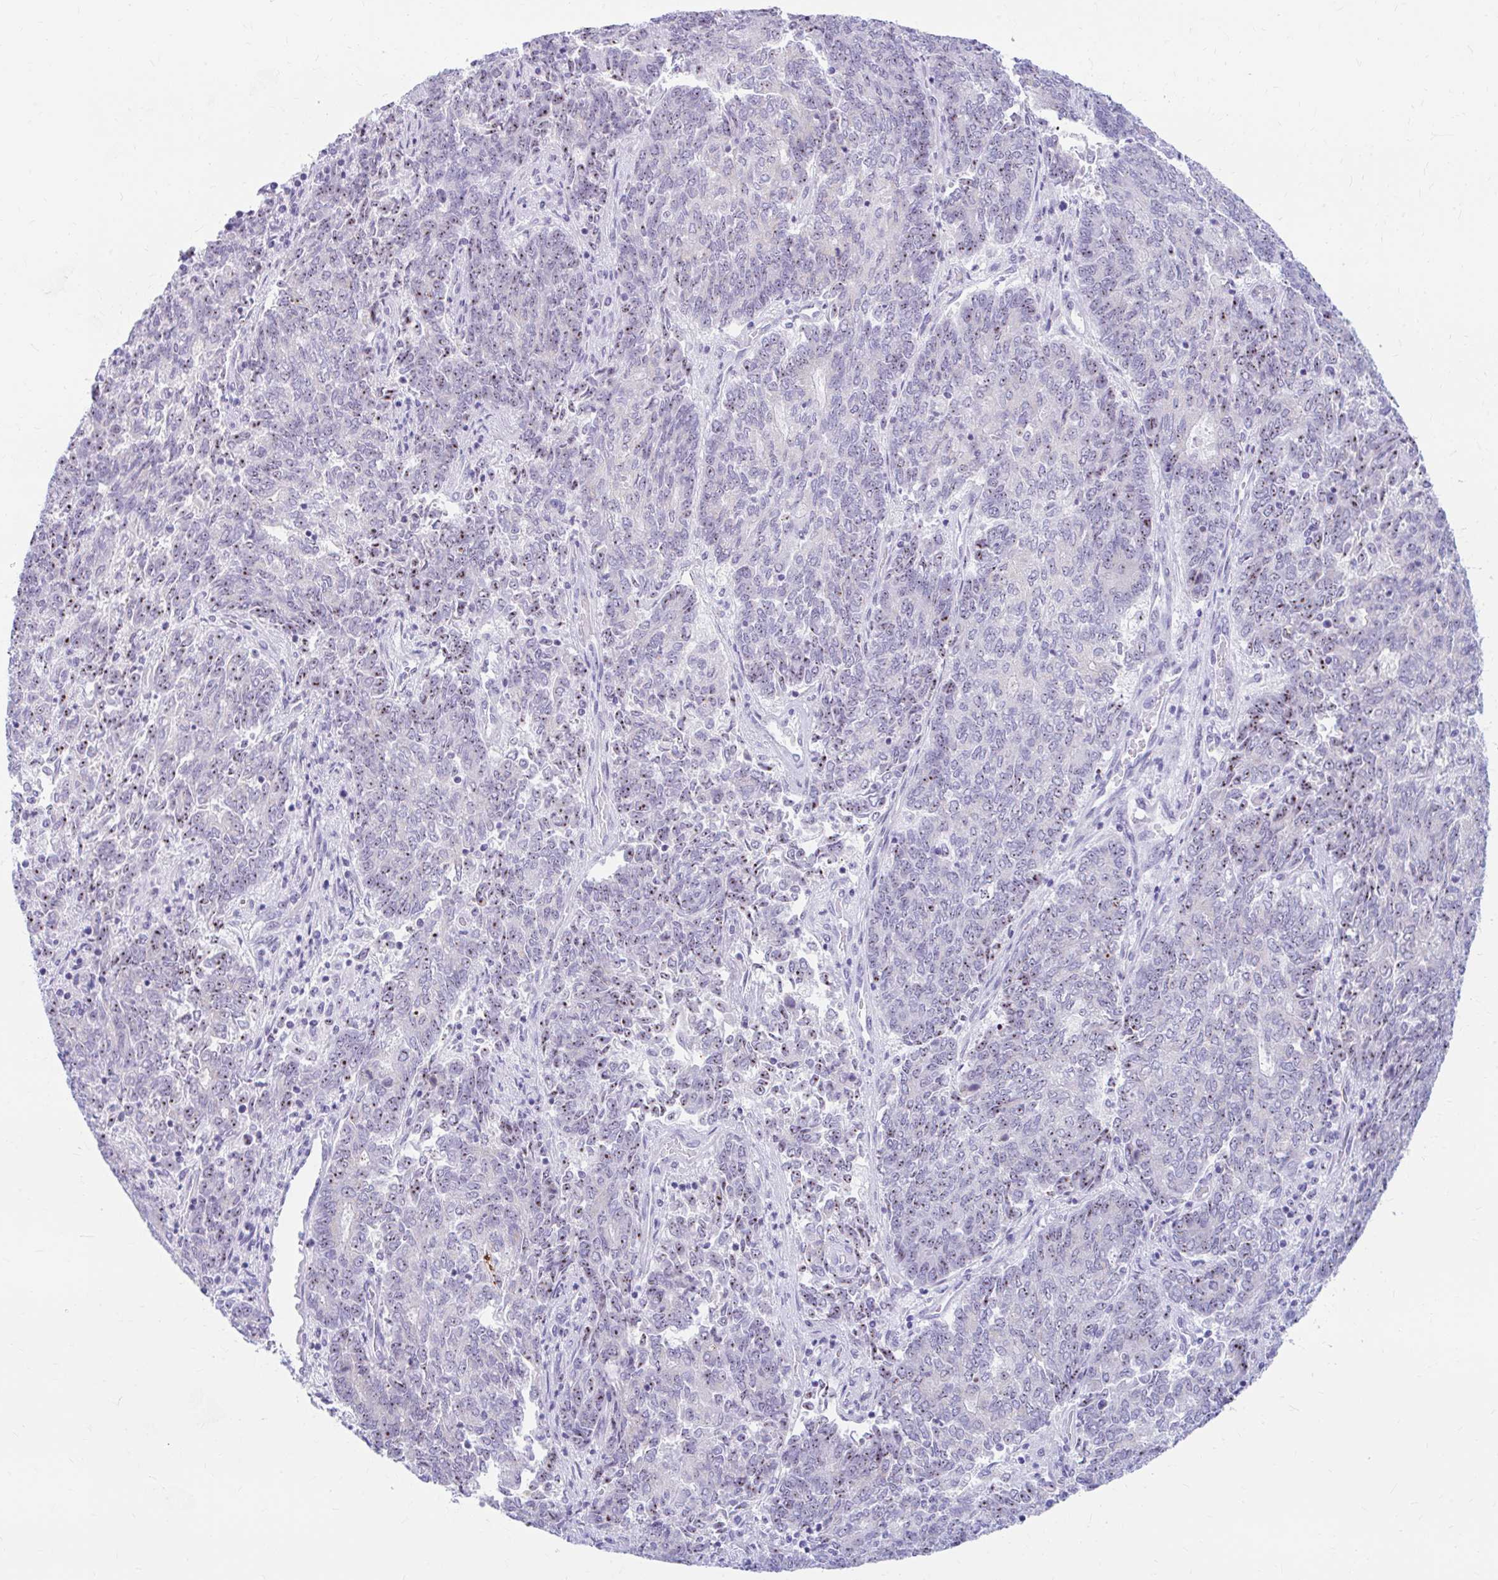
{"staining": {"intensity": "moderate", "quantity": ">75%", "location": "nuclear"}, "tissue": "endometrial cancer", "cell_type": "Tumor cells", "image_type": "cancer", "snomed": [{"axis": "morphology", "description": "Adenocarcinoma, NOS"}, {"axis": "topography", "description": "Endometrium"}], "caption": "Immunohistochemical staining of endometrial adenocarcinoma displays medium levels of moderate nuclear staining in approximately >75% of tumor cells.", "gene": "FTSJ3", "patient": {"sex": "female", "age": 80}}